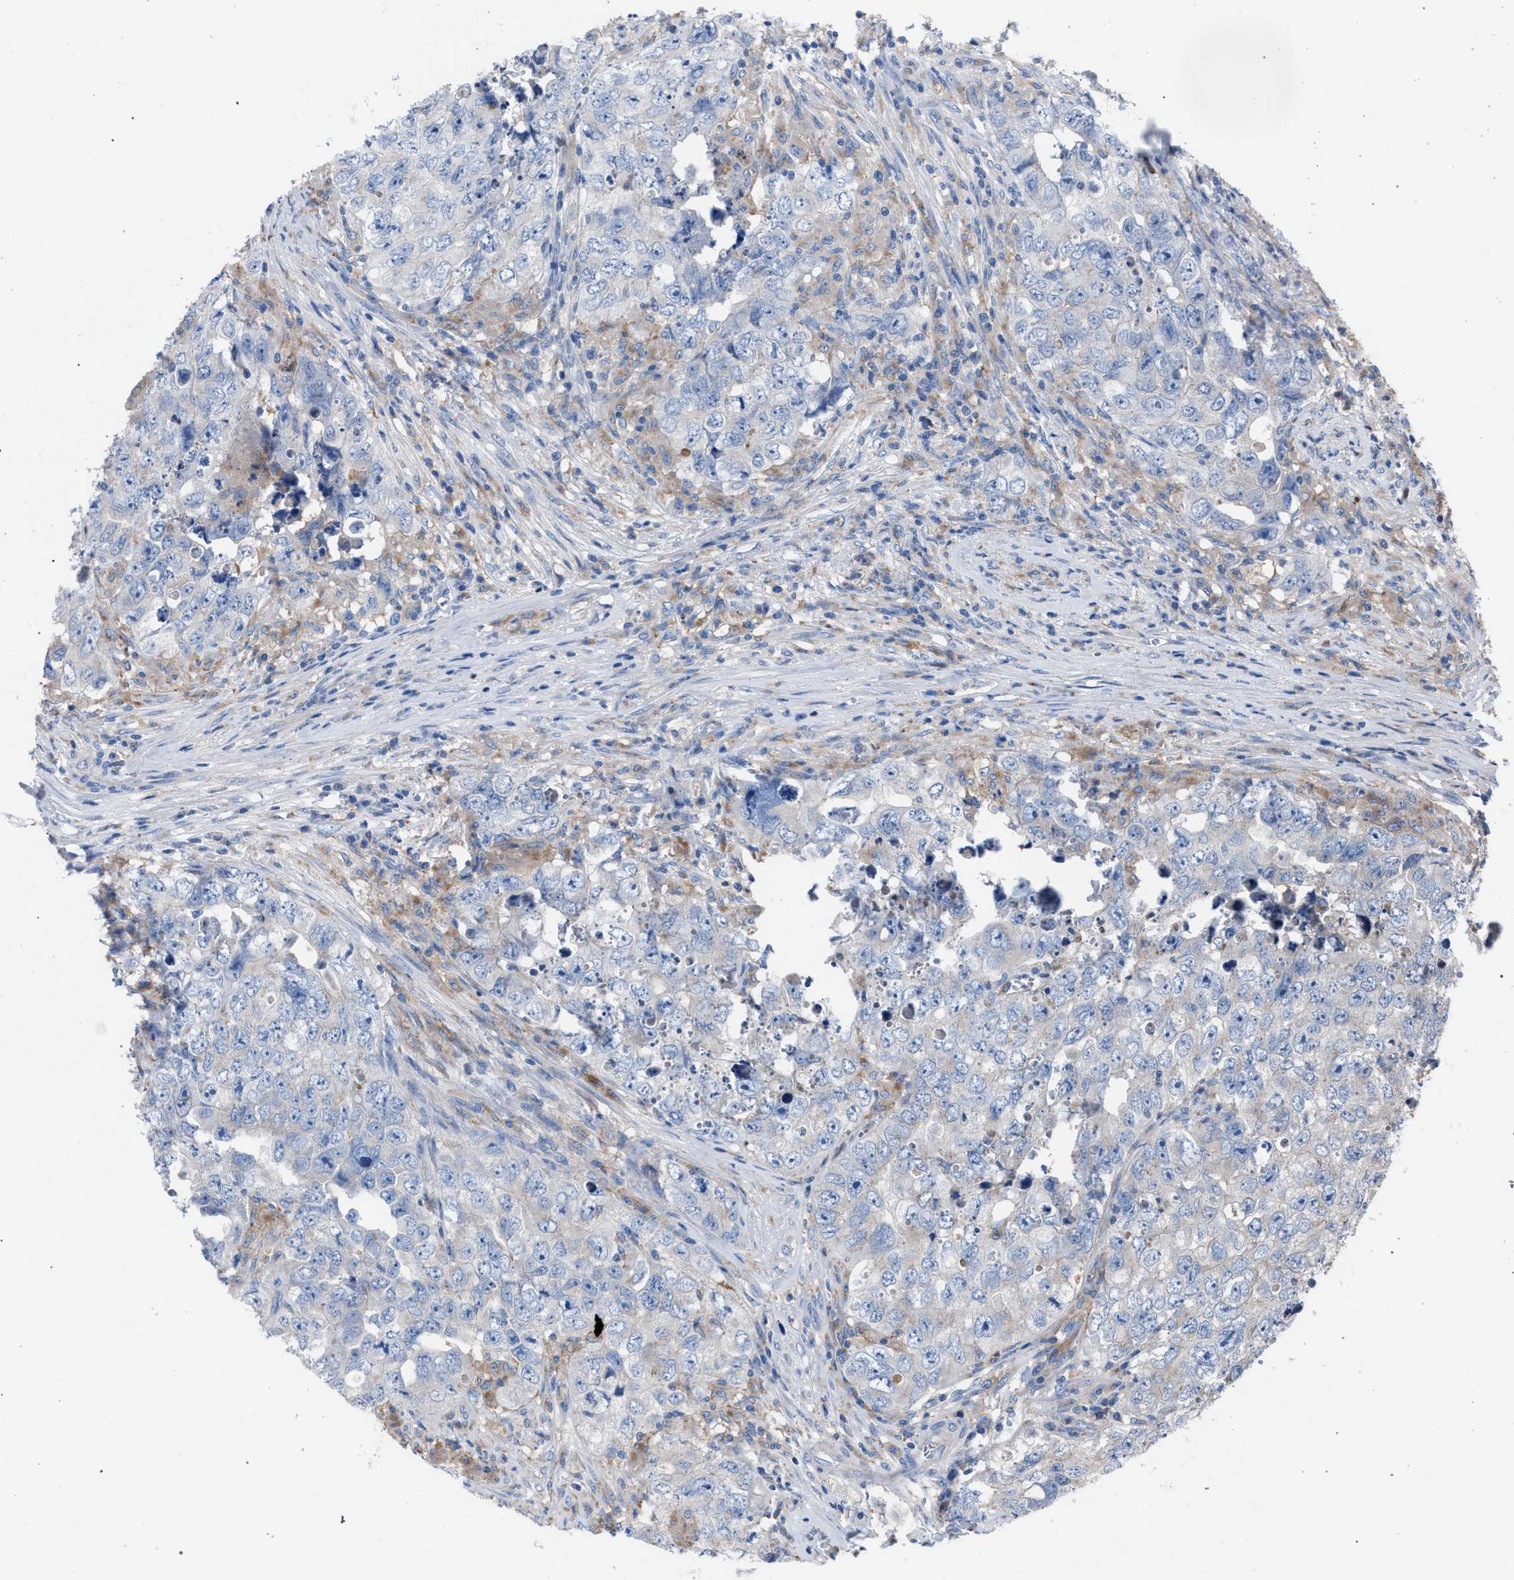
{"staining": {"intensity": "negative", "quantity": "none", "location": "none"}, "tissue": "testis cancer", "cell_type": "Tumor cells", "image_type": "cancer", "snomed": [{"axis": "morphology", "description": "Seminoma, NOS"}, {"axis": "morphology", "description": "Carcinoma, Embryonal, NOS"}, {"axis": "topography", "description": "Testis"}], "caption": "There is no significant positivity in tumor cells of testis cancer.", "gene": "ATP6V0A1", "patient": {"sex": "male", "age": 43}}